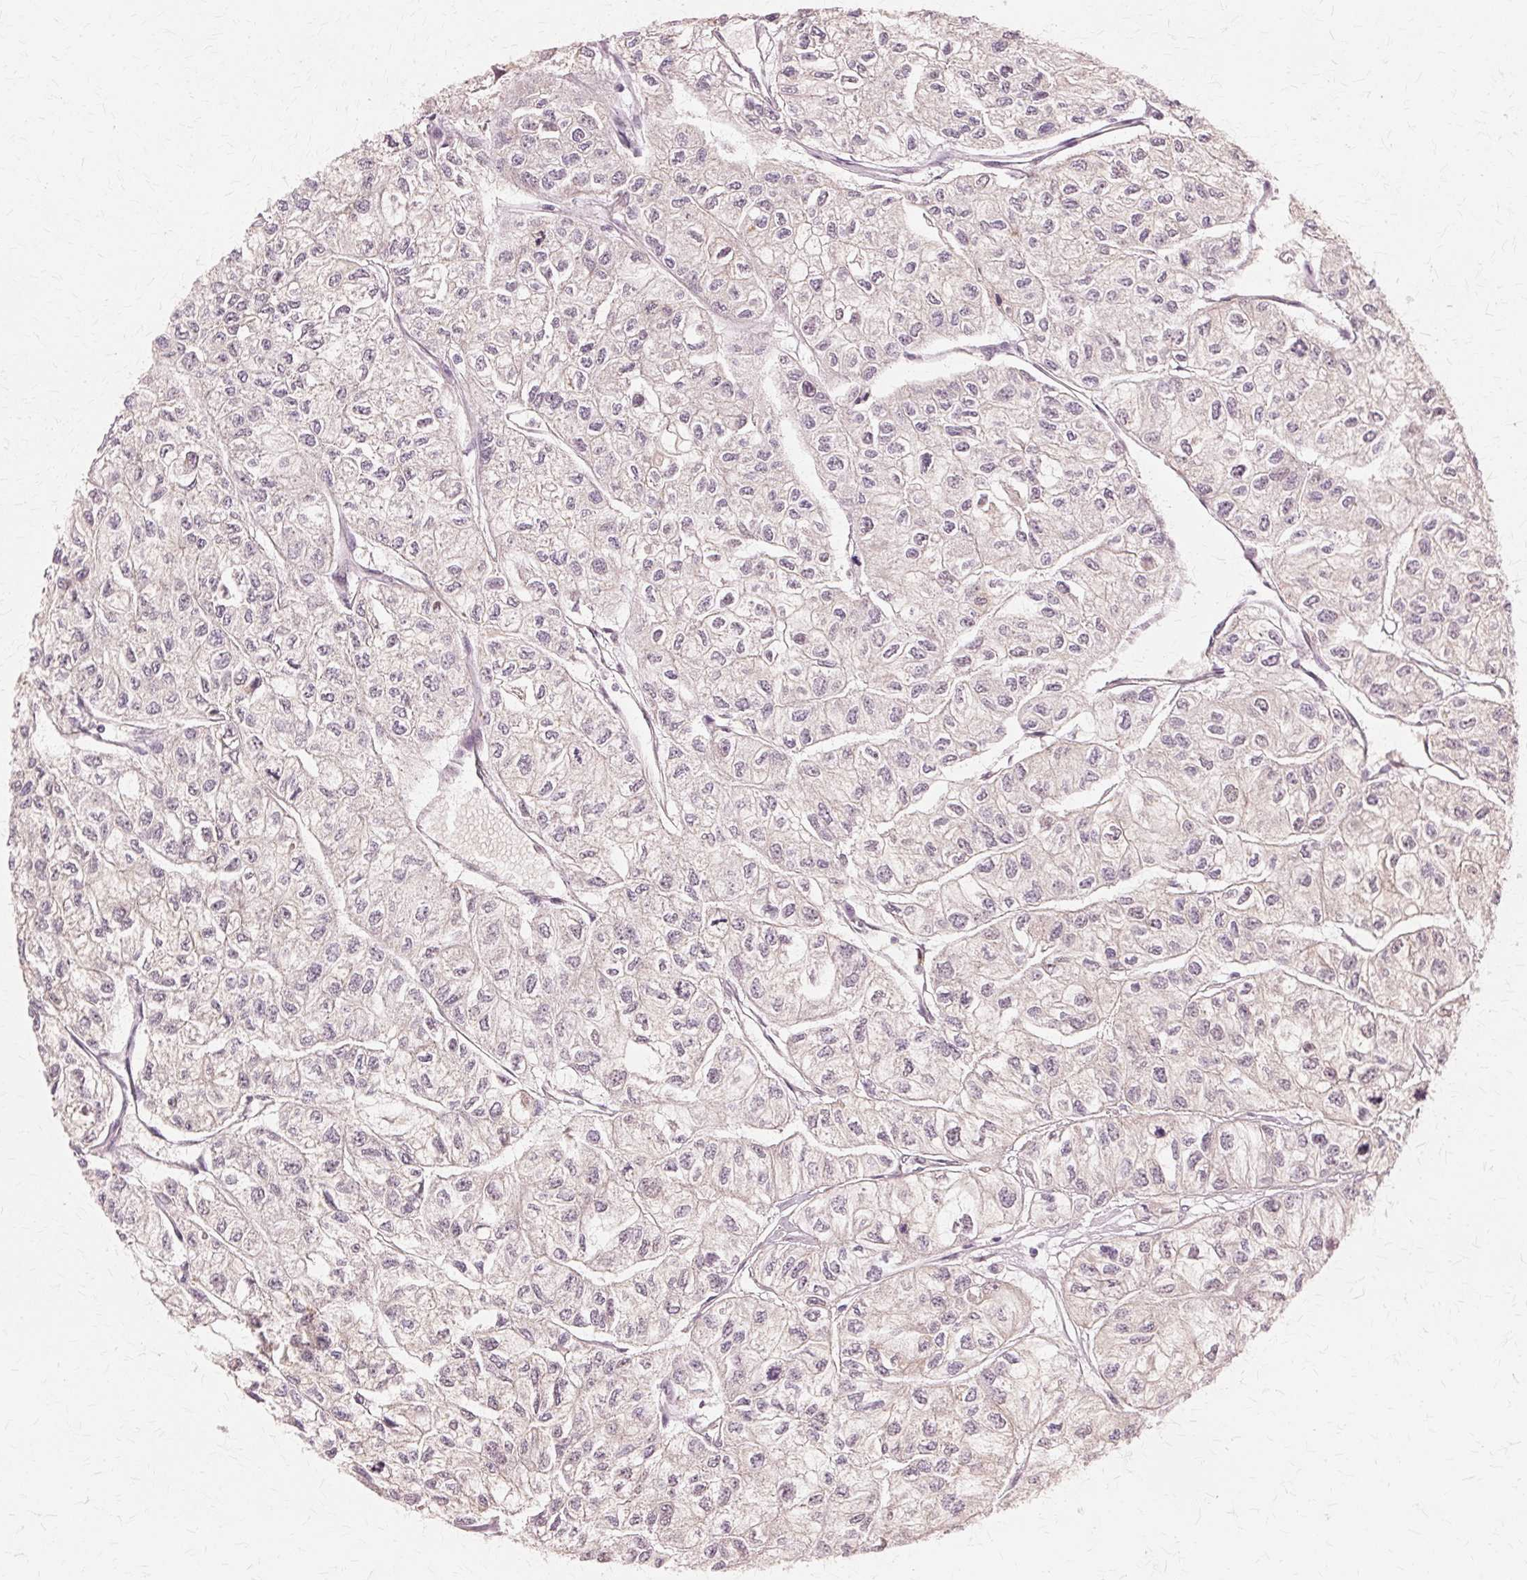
{"staining": {"intensity": "negative", "quantity": "none", "location": "none"}, "tissue": "renal cancer", "cell_type": "Tumor cells", "image_type": "cancer", "snomed": [{"axis": "morphology", "description": "Adenocarcinoma, NOS"}, {"axis": "topography", "description": "Kidney"}], "caption": "There is no significant expression in tumor cells of renal cancer (adenocarcinoma).", "gene": "PRMT5", "patient": {"sex": "male", "age": 56}}